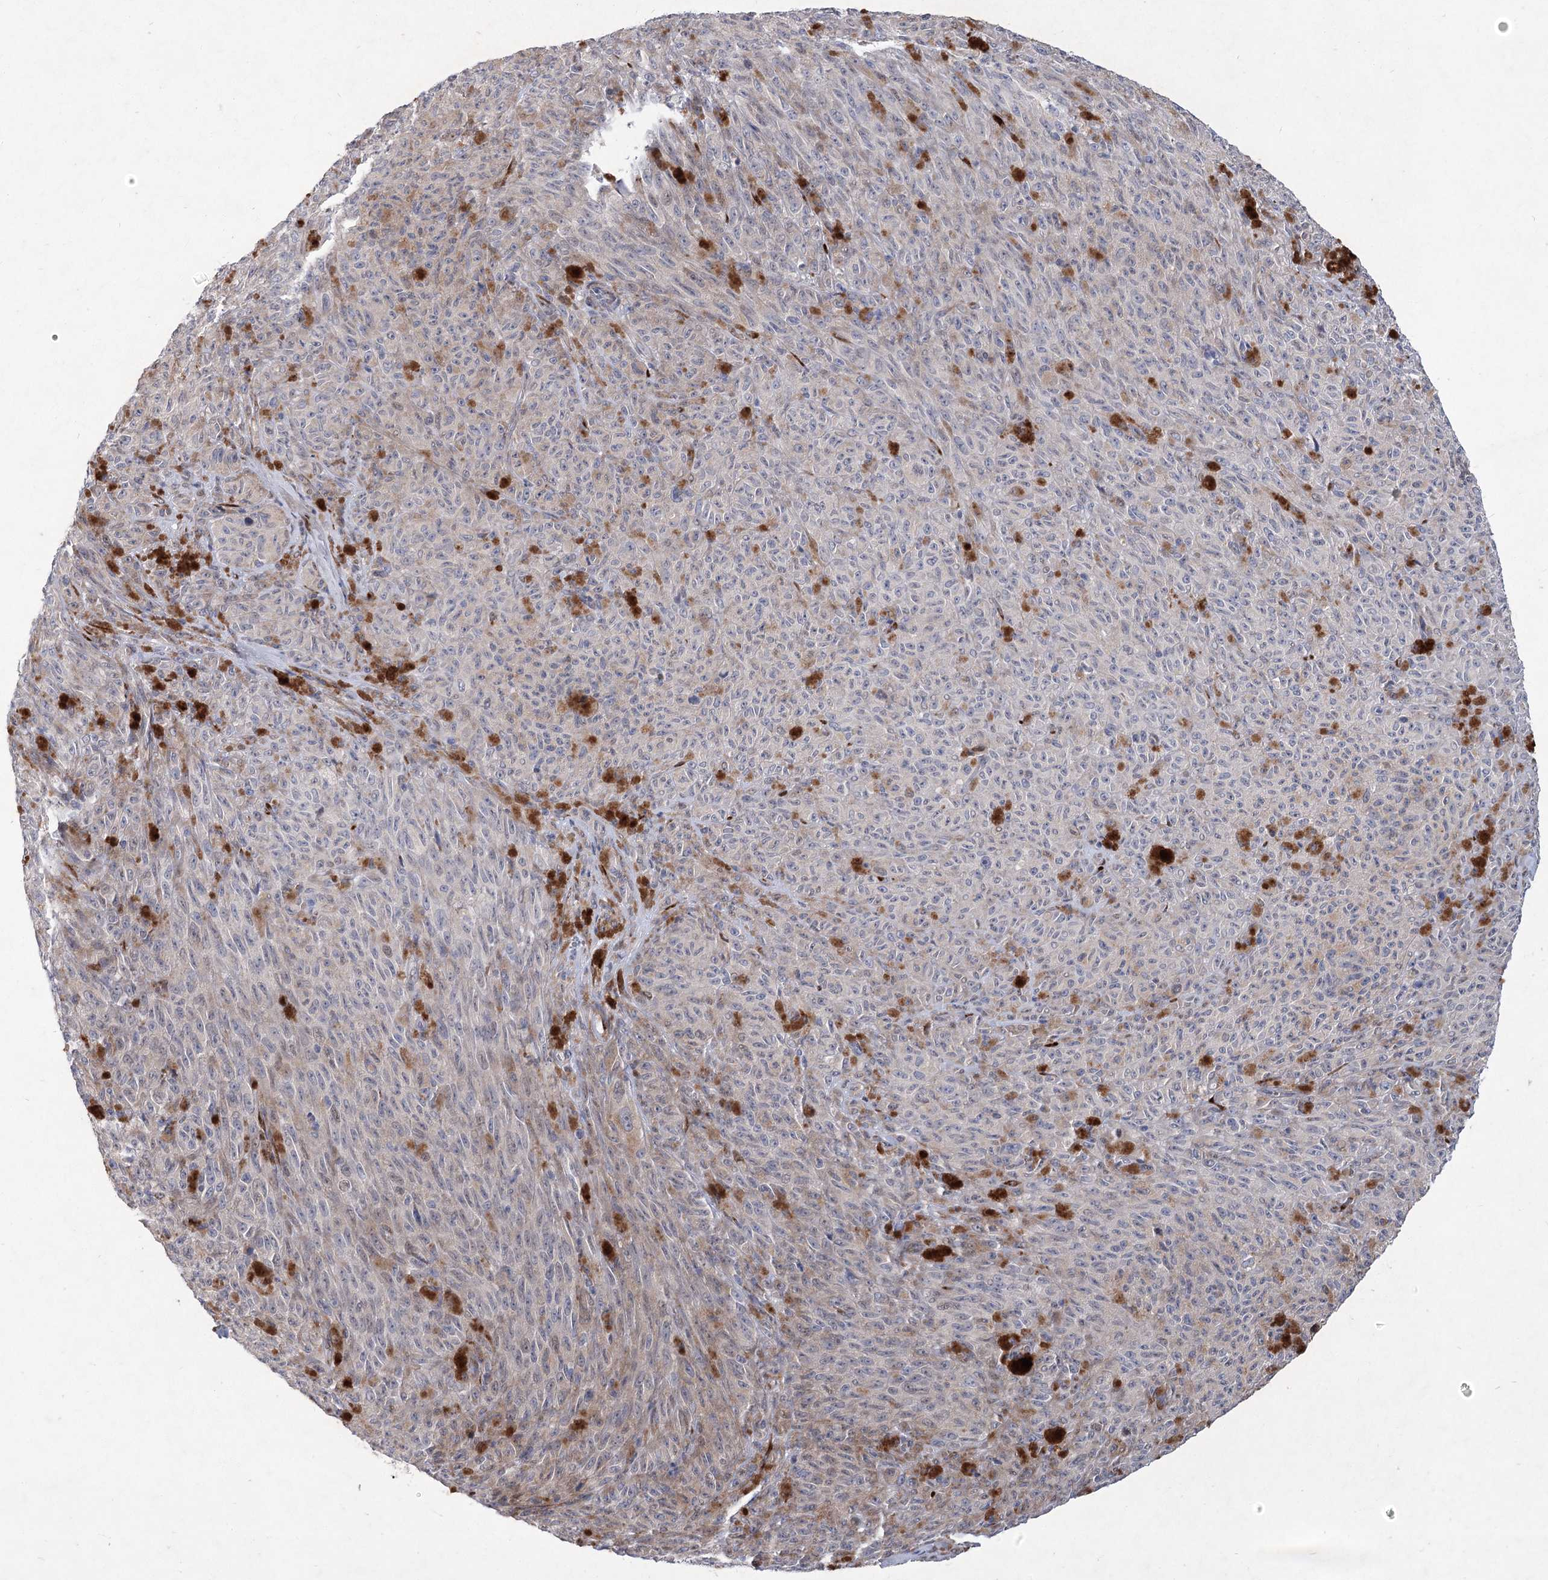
{"staining": {"intensity": "weak", "quantity": "<25%", "location": "cytoplasmic/membranous"}, "tissue": "melanoma", "cell_type": "Tumor cells", "image_type": "cancer", "snomed": [{"axis": "morphology", "description": "Malignant melanoma, NOS"}, {"axis": "topography", "description": "Skin"}], "caption": "Photomicrograph shows no significant protein expression in tumor cells of melanoma.", "gene": "GCNT4", "patient": {"sex": "female", "age": 82}}